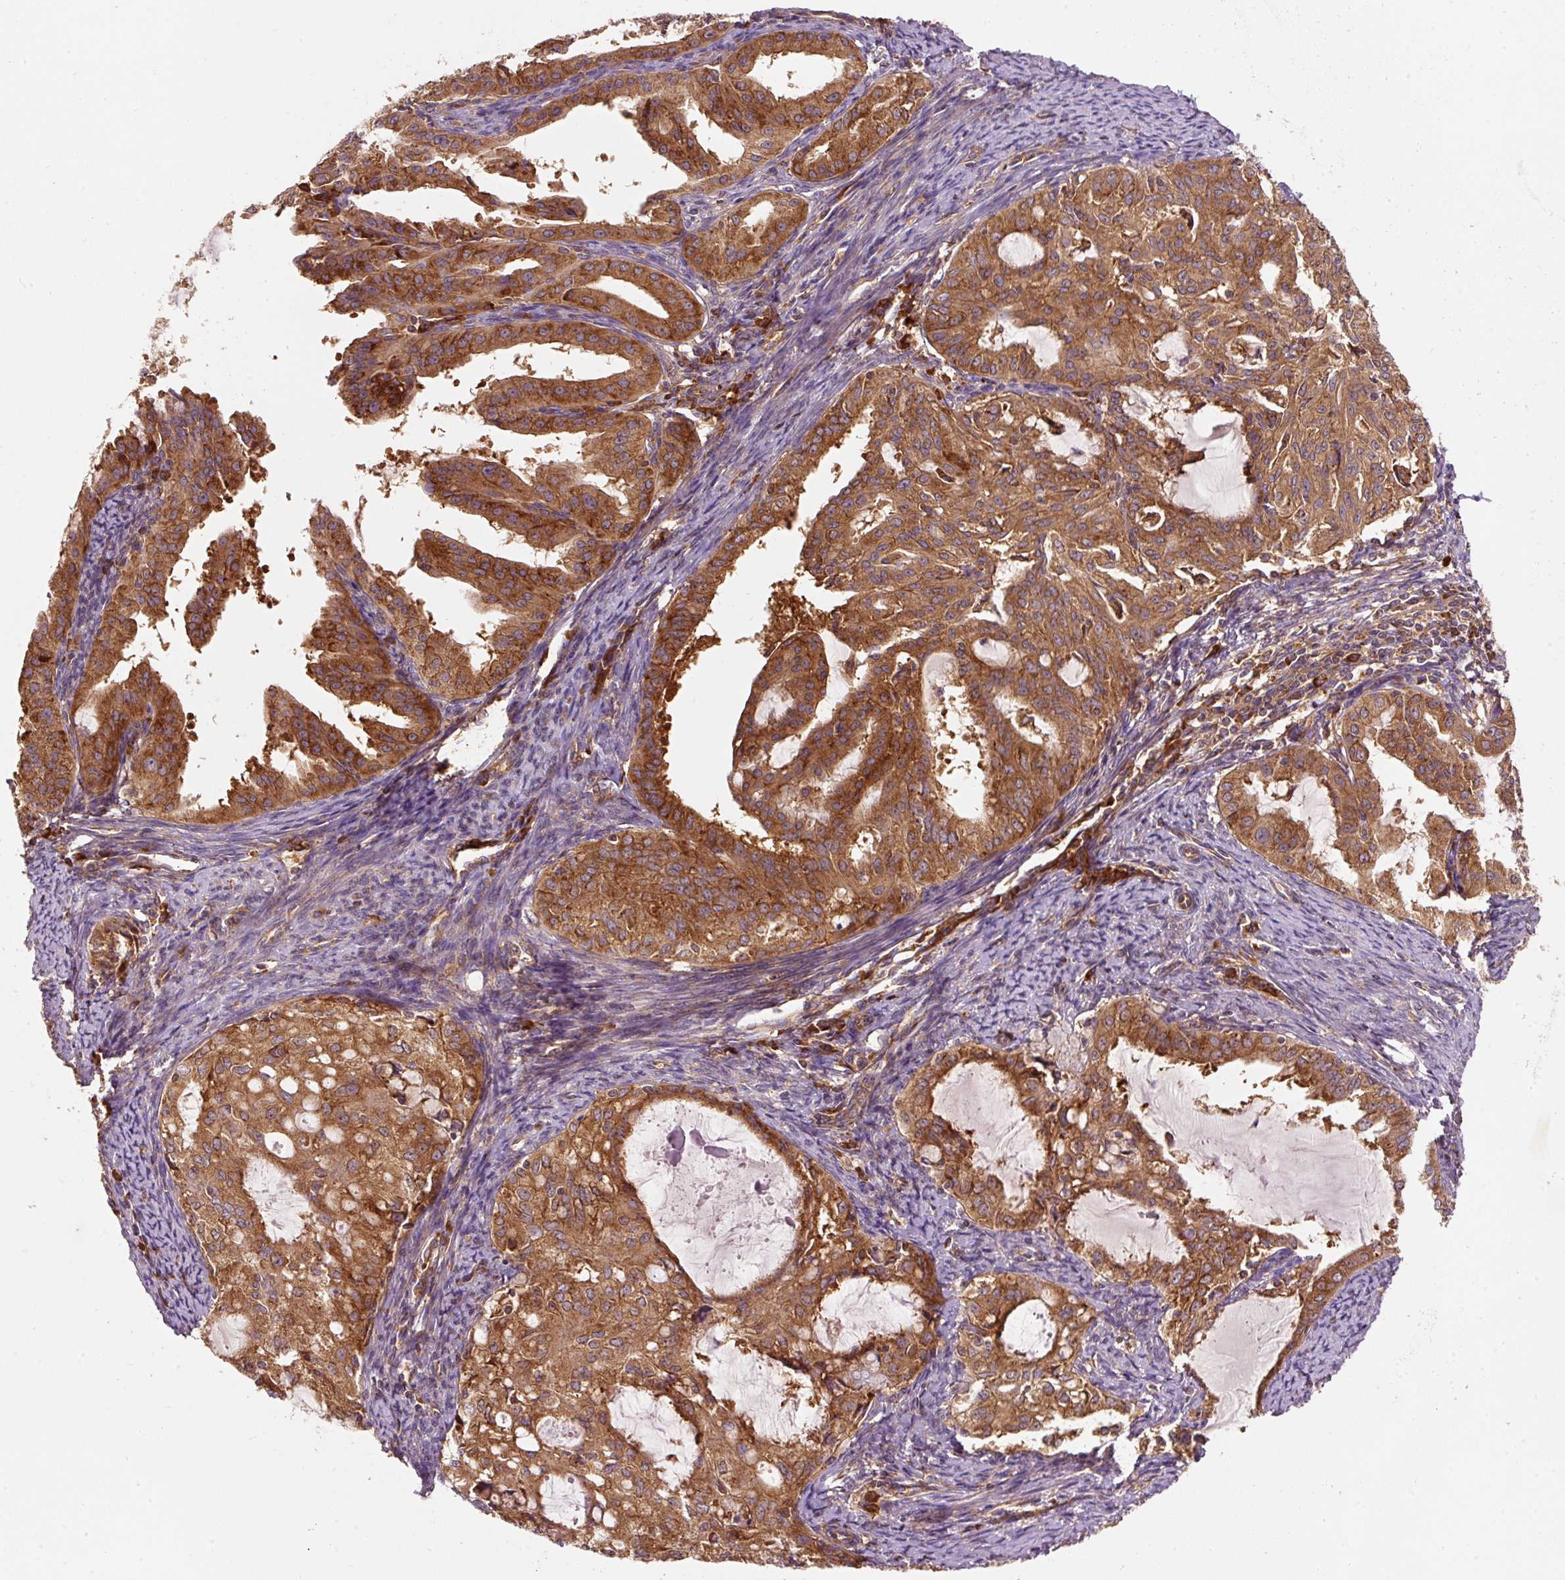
{"staining": {"intensity": "strong", "quantity": ">75%", "location": "cytoplasmic/membranous"}, "tissue": "endometrial cancer", "cell_type": "Tumor cells", "image_type": "cancer", "snomed": [{"axis": "morphology", "description": "Adenocarcinoma, NOS"}, {"axis": "topography", "description": "Endometrium"}], "caption": "Strong cytoplasmic/membranous protein staining is seen in about >75% of tumor cells in adenocarcinoma (endometrial).", "gene": "EIF2S2", "patient": {"sex": "female", "age": 70}}